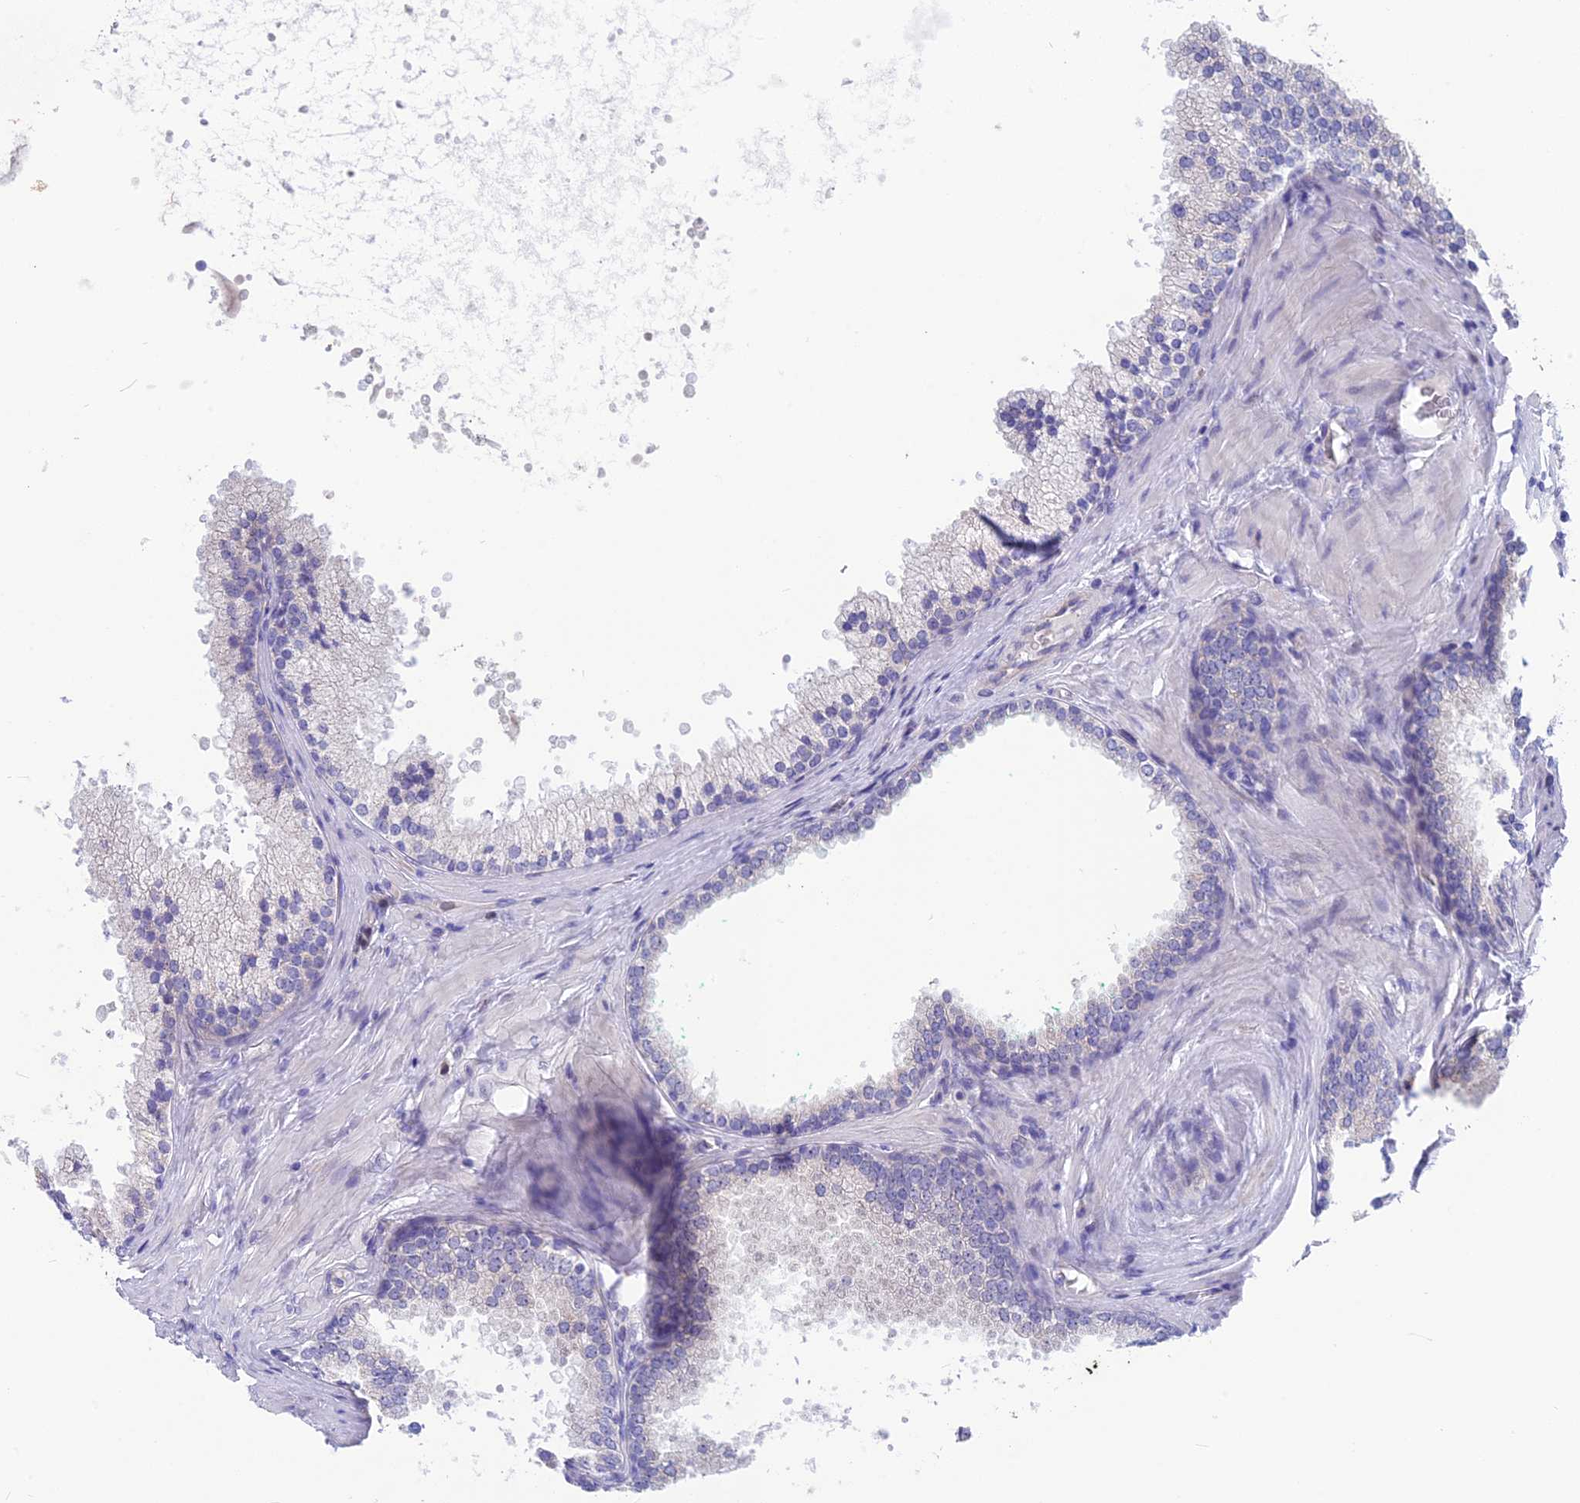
{"staining": {"intensity": "negative", "quantity": "none", "location": "none"}, "tissue": "prostate", "cell_type": "Glandular cells", "image_type": "normal", "snomed": [{"axis": "morphology", "description": "Normal tissue, NOS"}, {"axis": "topography", "description": "Prostate"}], "caption": "Glandular cells show no significant protein positivity in benign prostate.", "gene": "SNTN", "patient": {"sex": "male", "age": 60}}